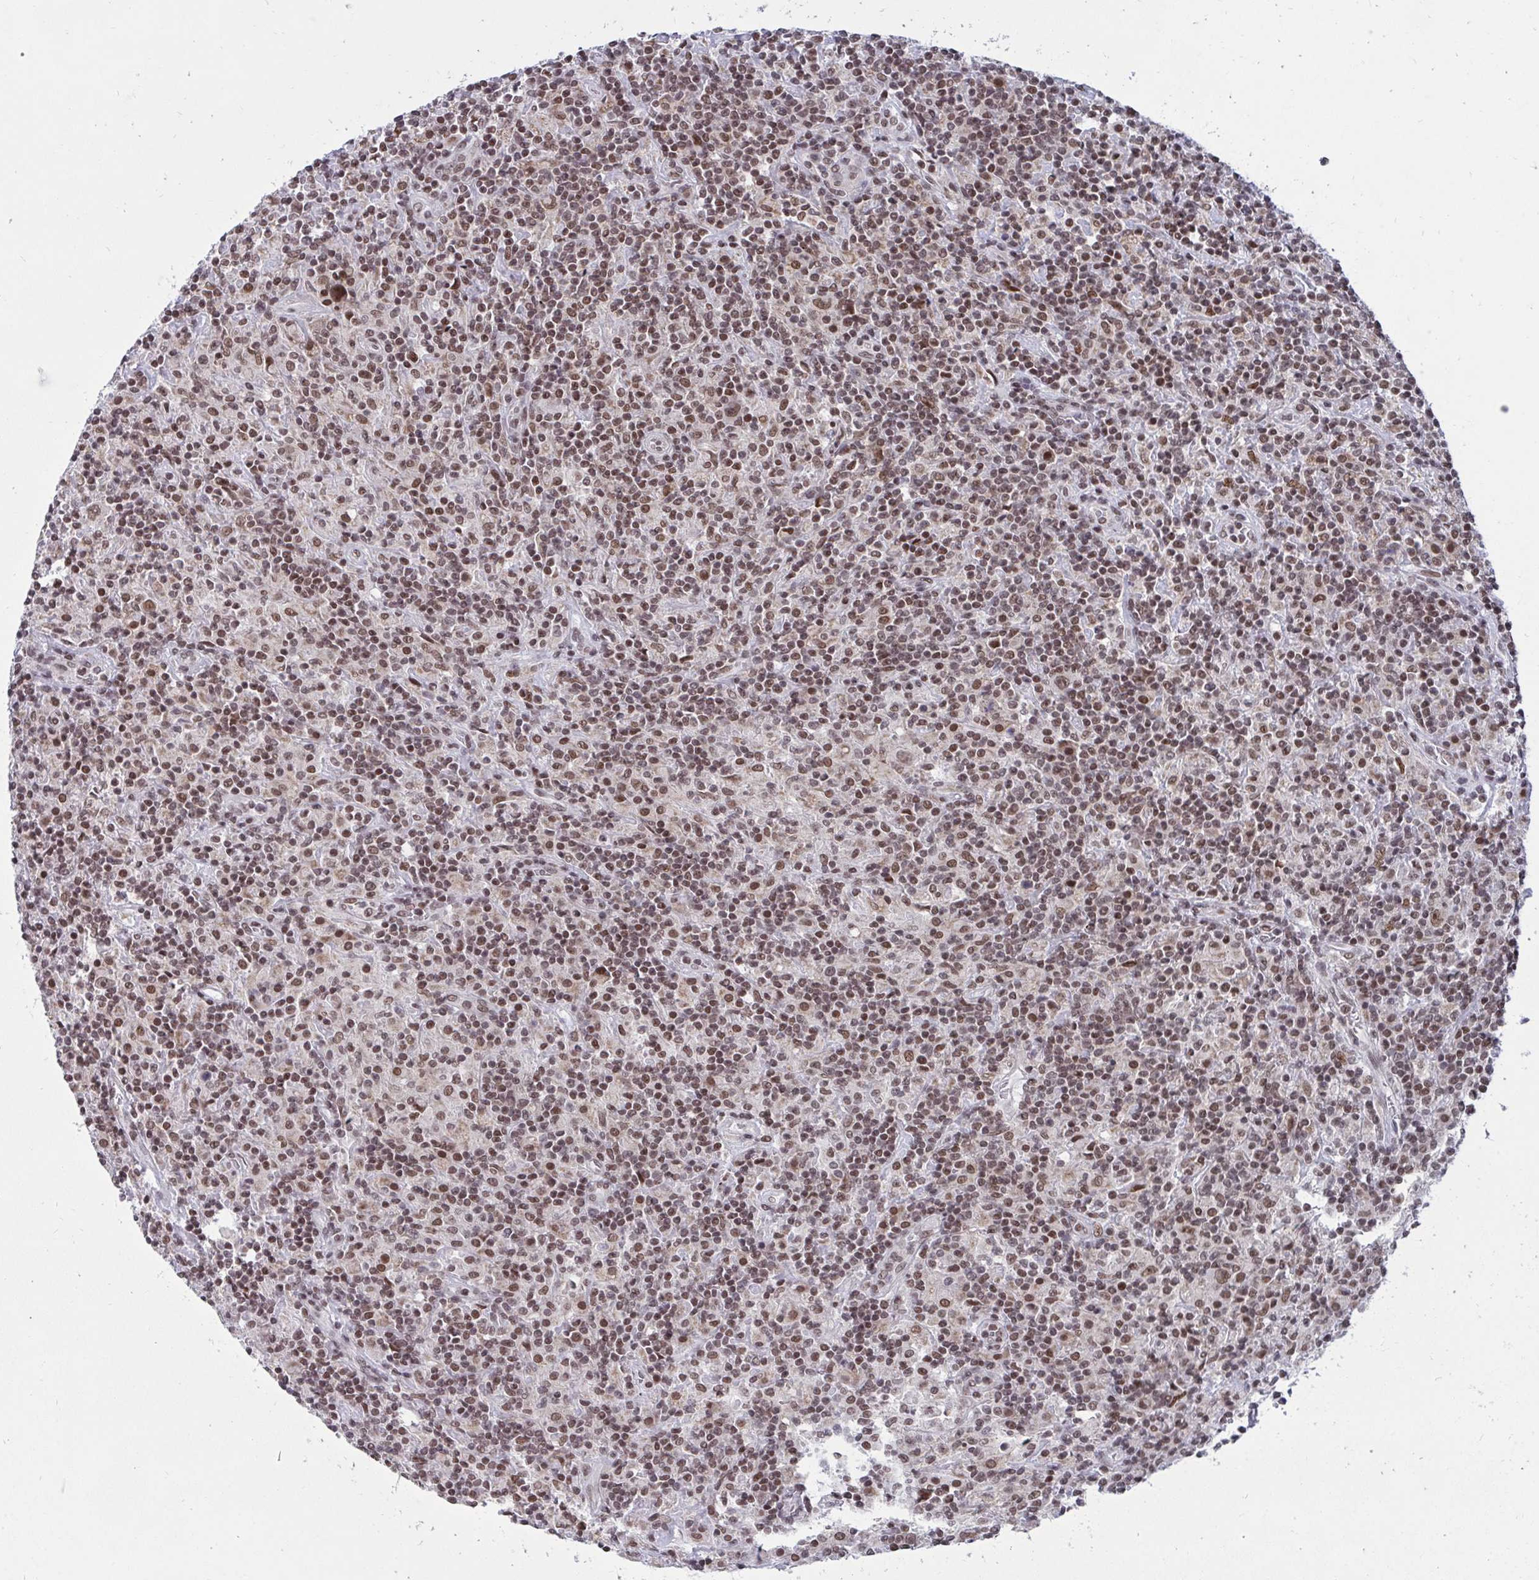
{"staining": {"intensity": "moderate", "quantity": ">75%", "location": "nuclear"}, "tissue": "lymphoma", "cell_type": "Tumor cells", "image_type": "cancer", "snomed": [{"axis": "morphology", "description": "Hodgkin's disease, NOS"}, {"axis": "topography", "description": "Lymph node"}], "caption": "The photomicrograph reveals a brown stain indicating the presence of a protein in the nuclear of tumor cells in lymphoma. (IHC, brightfield microscopy, high magnification).", "gene": "PHF10", "patient": {"sex": "male", "age": 70}}